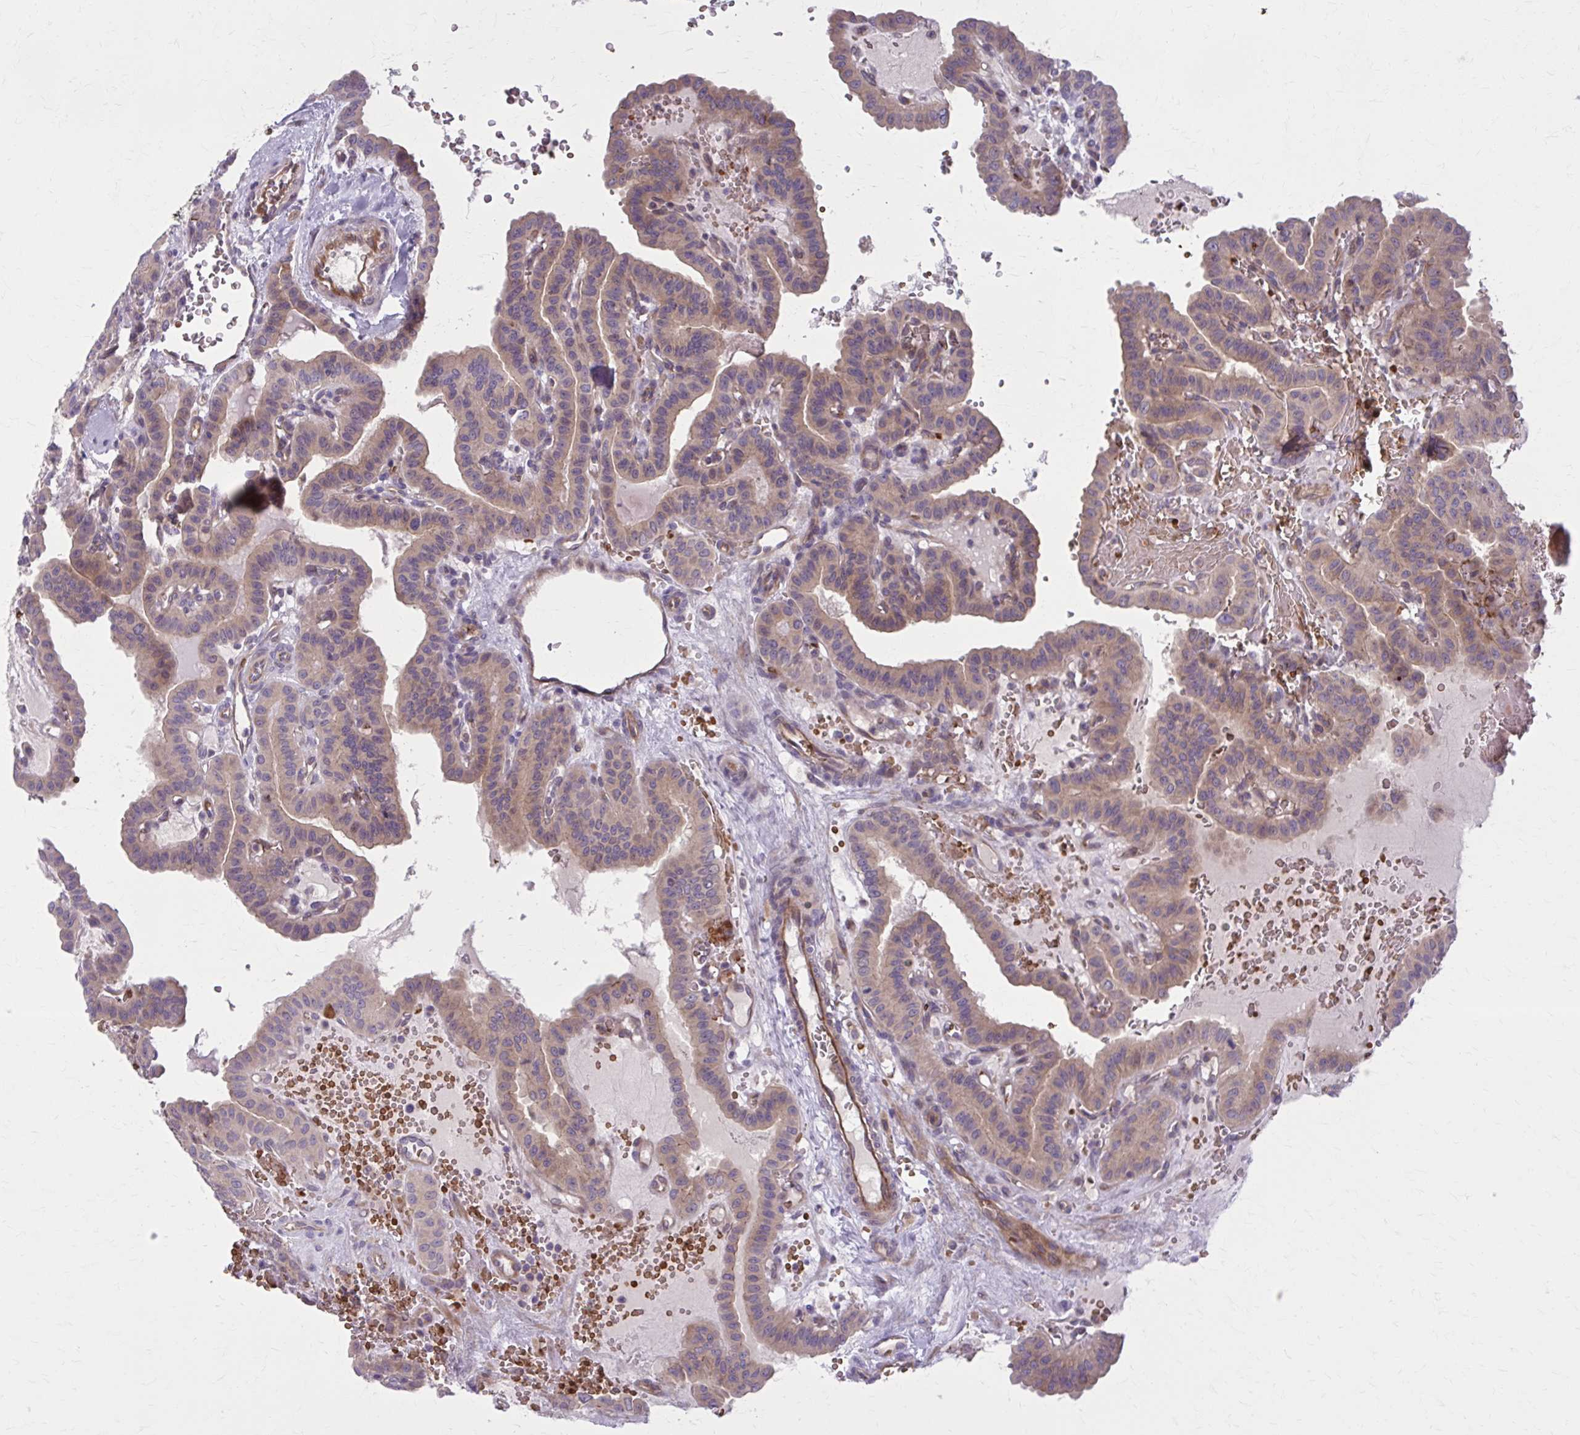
{"staining": {"intensity": "moderate", "quantity": ">75%", "location": "cytoplasmic/membranous"}, "tissue": "thyroid cancer", "cell_type": "Tumor cells", "image_type": "cancer", "snomed": [{"axis": "morphology", "description": "Papillary adenocarcinoma, NOS"}, {"axis": "topography", "description": "Thyroid gland"}], "caption": "Papillary adenocarcinoma (thyroid) tissue exhibits moderate cytoplasmic/membranous positivity in about >75% of tumor cells The staining is performed using DAB (3,3'-diaminobenzidine) brown chromogen to label protein expression. The nuclei are counter-stained blue using hematoxylin.", "gene": "SNF8", "patient": {"sex": "male", "age": 87}}